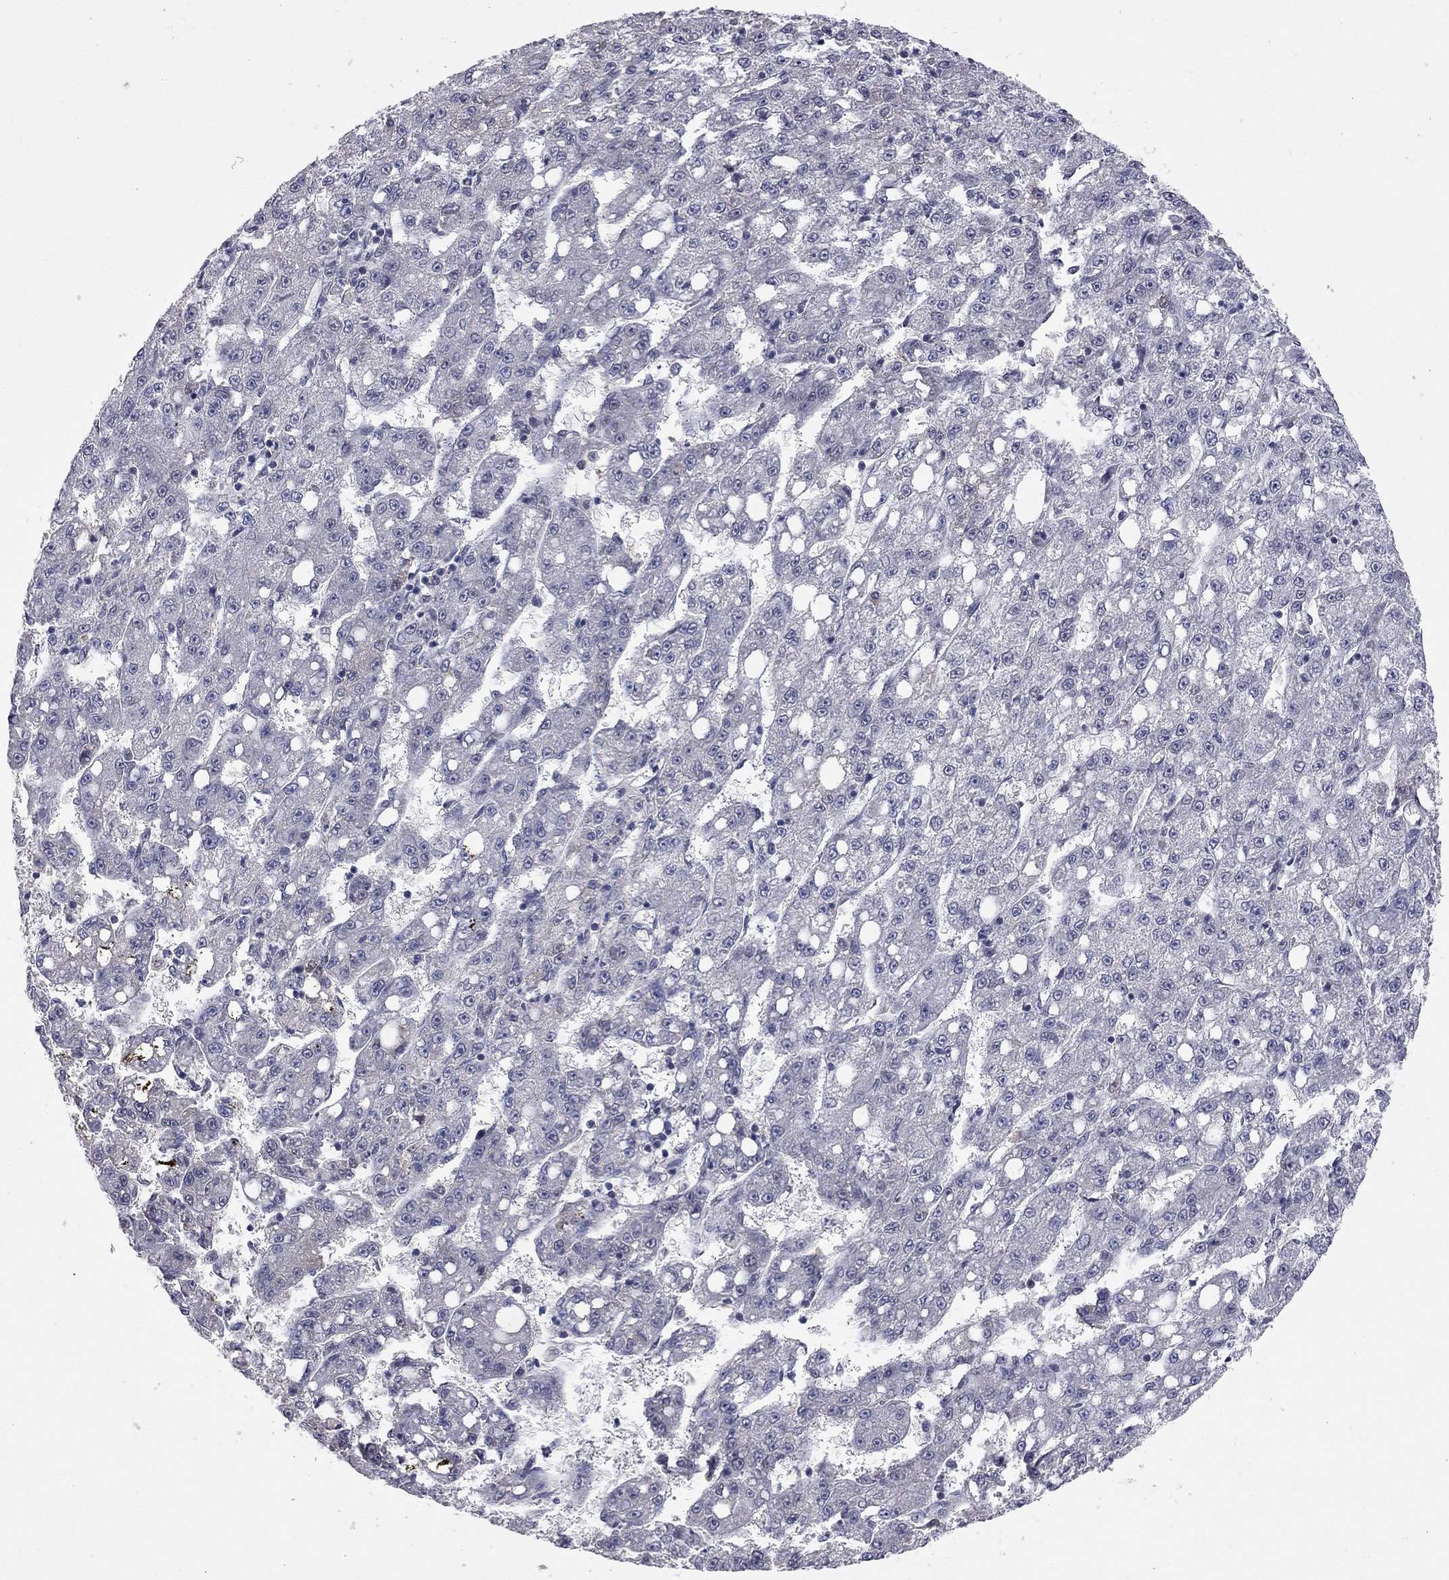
{"staining": {"intensity": "negative", "quantity": "none", "location": "none"}, "tissue": "liver cancer", "cell_type": "Tumor cells", "image_type": "cancer", "snomed": [{"axis": "morphology", "description": "Carcinoma, Hepatocellular, NOS"}, {"axis": "topography", "description": "Liver"}], "caption": "Immunohistochemistry histopathology image of human hepatocellular carcinoma (liver) stained for a protein (brown), which shows no positivity in tumor cells.", "gene": "SAP30L", "patient": {"sex": "female", "age": 65}}